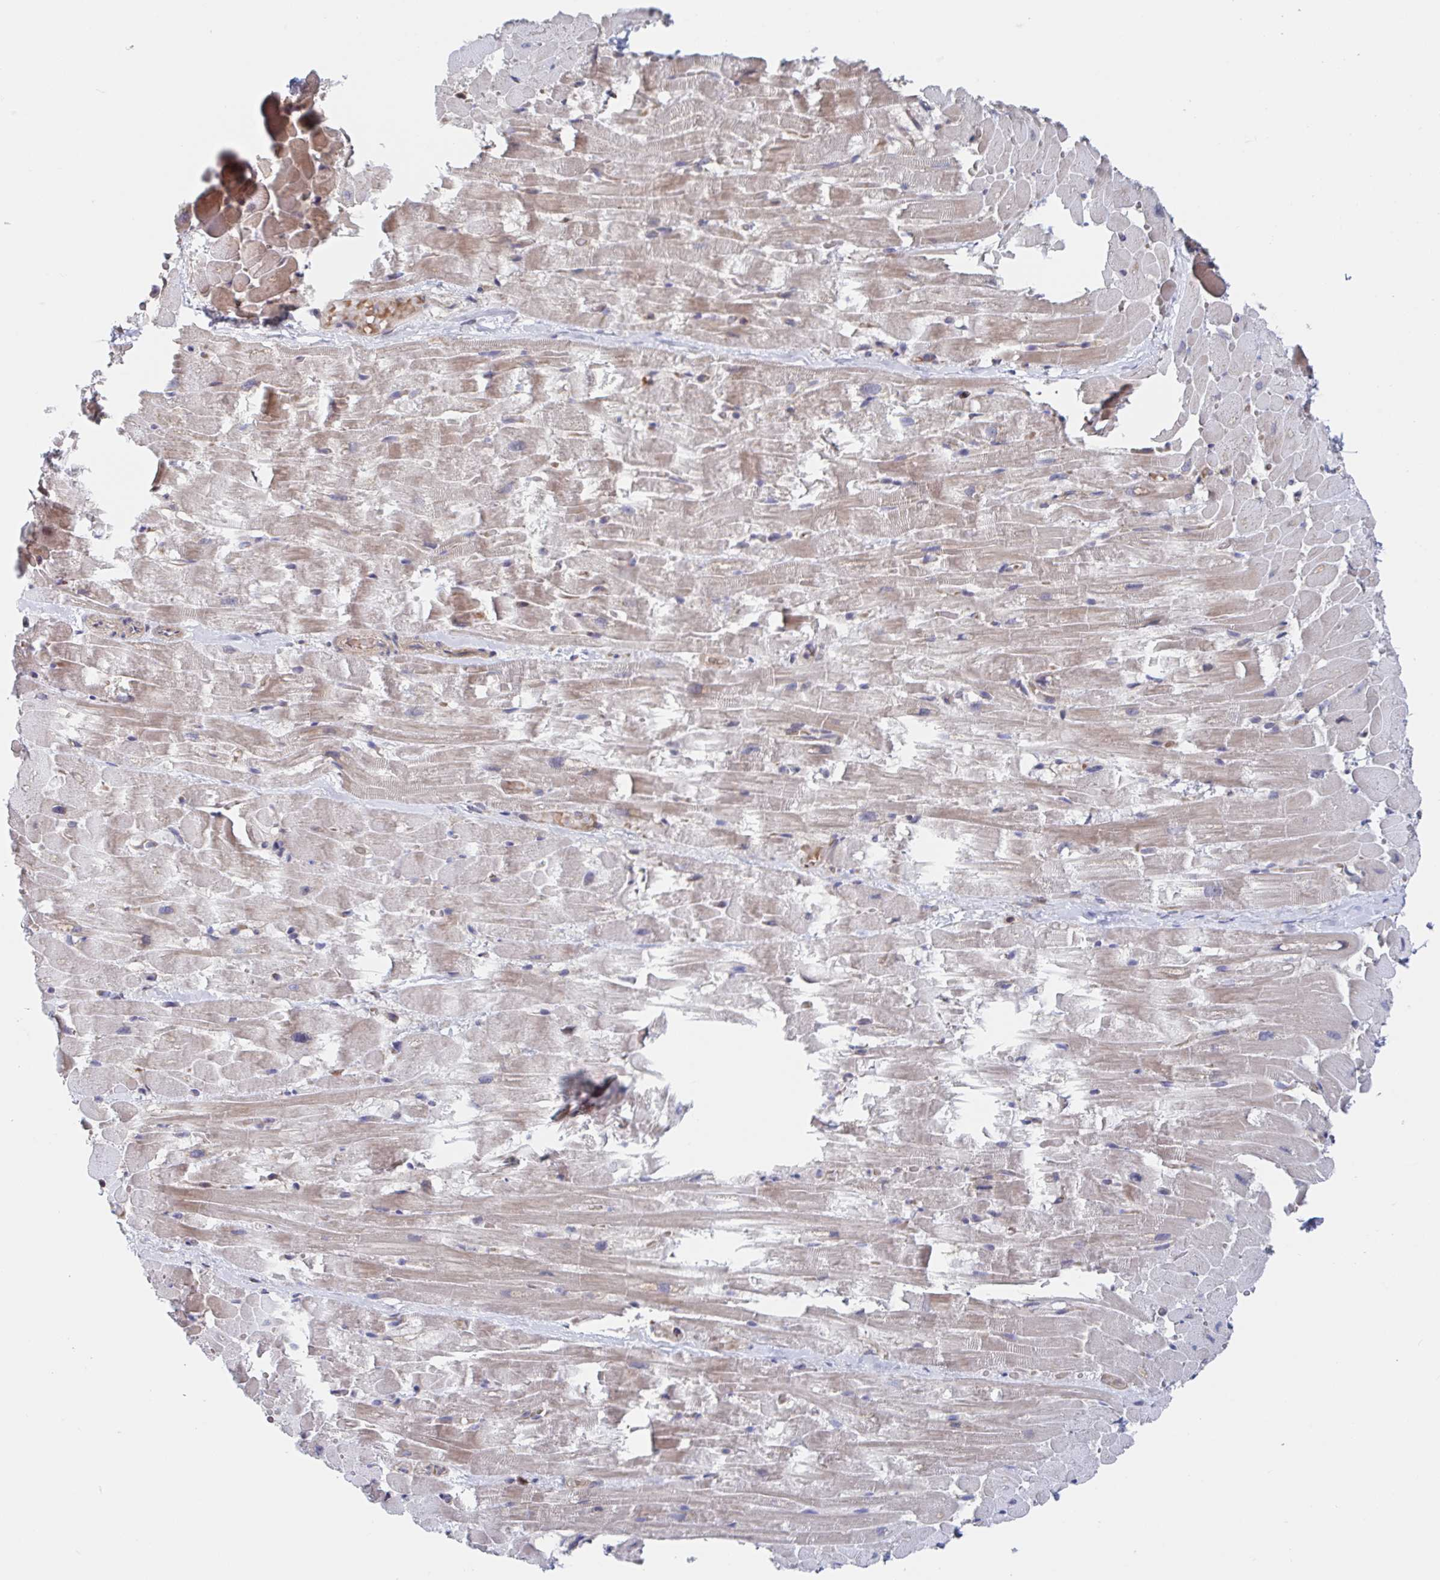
{"staining": {"intensity": "strong", "quantity": "<25%", "location": "cytoplasmic/membranous"}, "tissue": "heart muscle", "cell_type": "Cardiomyocytes", "image_type": "normal", "snomed": [{"axis": "morphology", "description": "Normal tissue, NOS"}, {"axis": "topography", "description": "Heart"}], "caption": "Protein expression analysis of unremarkable human heart muscle reveals strong cytoplasmic/membranous positivity in about <25% of cardiomyocytes. Using DAB (brown) and hematoxylin (blue) stains, captured at high magnification using brightfield microscopy.", "gene": "DHRS12", "patient": {"sex": "male", "age": 37}}